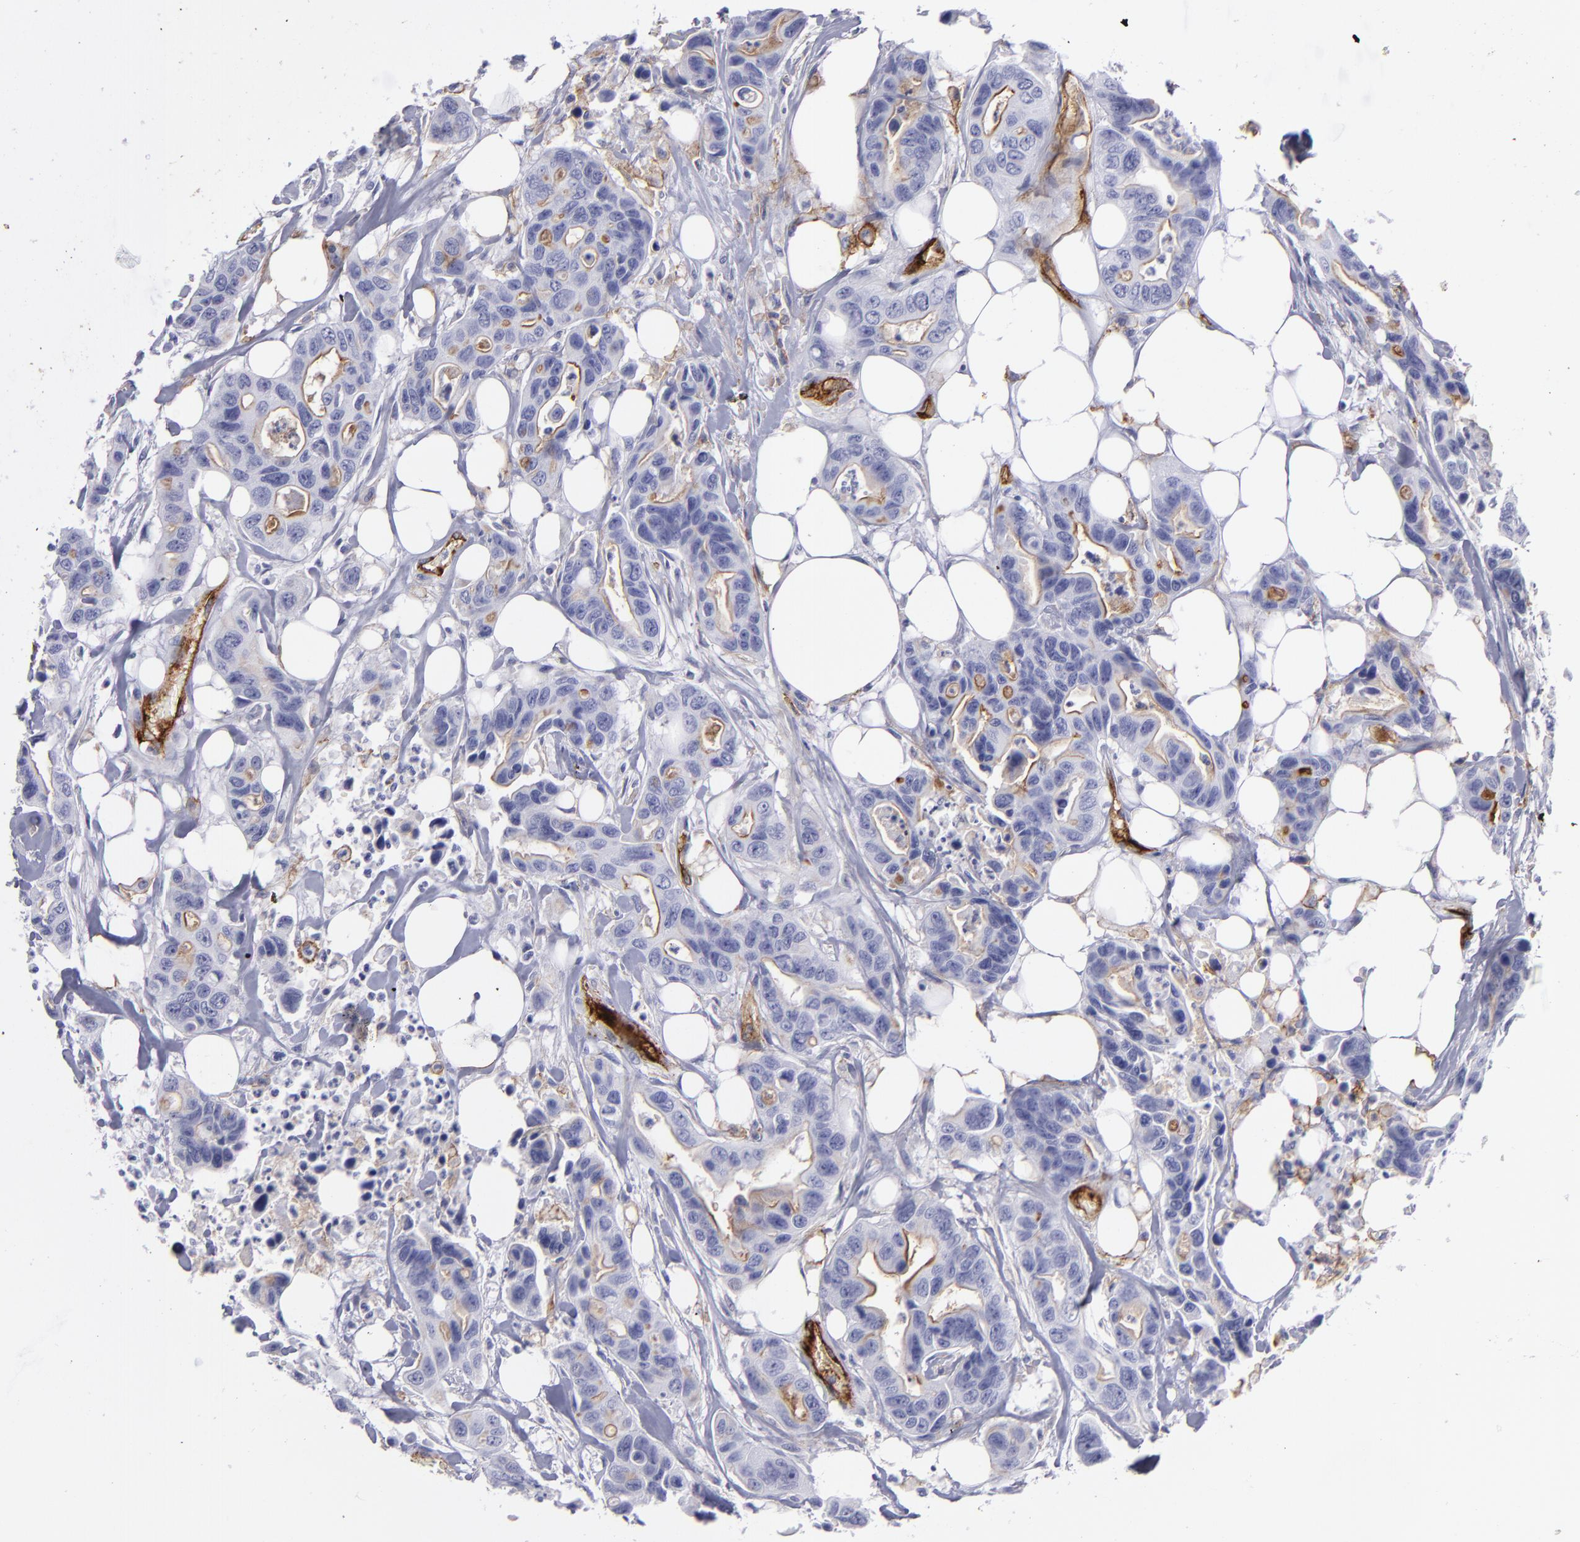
{"staining": {"intensity": "negative", "quantity": "none", "location": "none"}, "tissue": "colorectal cancer", "cell_type": "Tumor cells", "image_type": "cancer", "snomed": [{"axis": "morphology", "description": "Adenocarcinoma, NOS"}, {"axis": "topography", "description": "Colon"}], "caption": "Immunohistochemistry of colorectal cancer (adenocarcinoma) demonstrates no expression in tumor cells. (Immunohistochemistry (ihc), brightfield microscopy, high magnification).", "gene": "ACE", "patient": {"sex": "female", "age": 70}}